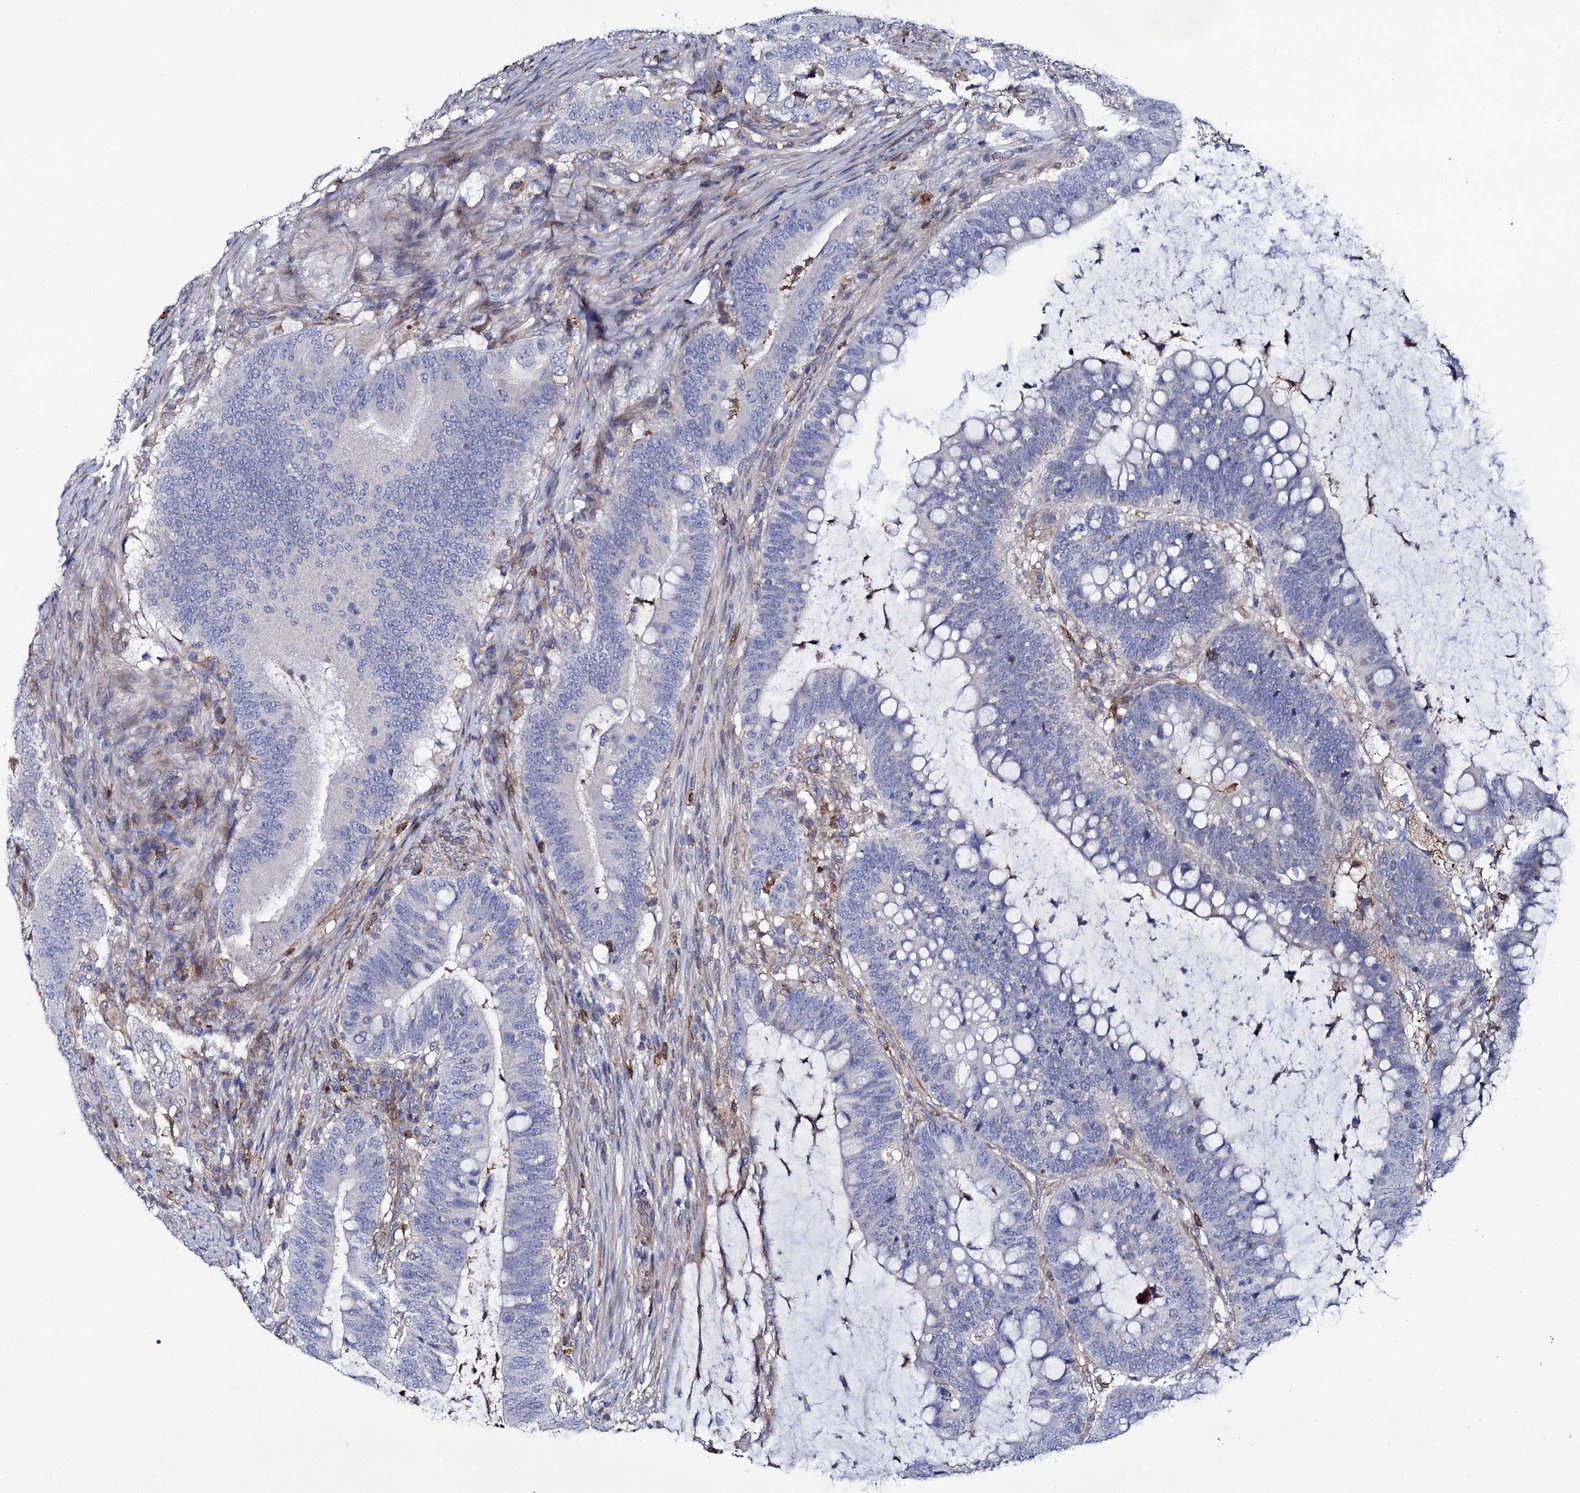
{"staining": {"intensity": "negative", "quantity": "none", "location": "none"}, "tissue": "colorectal cancer", "cell_type": "Tumor cells", "image_type": "cancer", "snomed": [{"axis": "morphology", "description": "Adenocarcinoma, NOS"}, {"axis": "topography", "description": "Colon"}], "caption": "An IHC micrograph of adenocarcinoma (colorectal) is shown. There is no staining in tumor cells of adenocarcinoma (colorectal). (Immunohistochemistry, brightfield microscopy, high magnification).", "gene": "TTC23", "patient": {"sex": "female", "age": 66}}